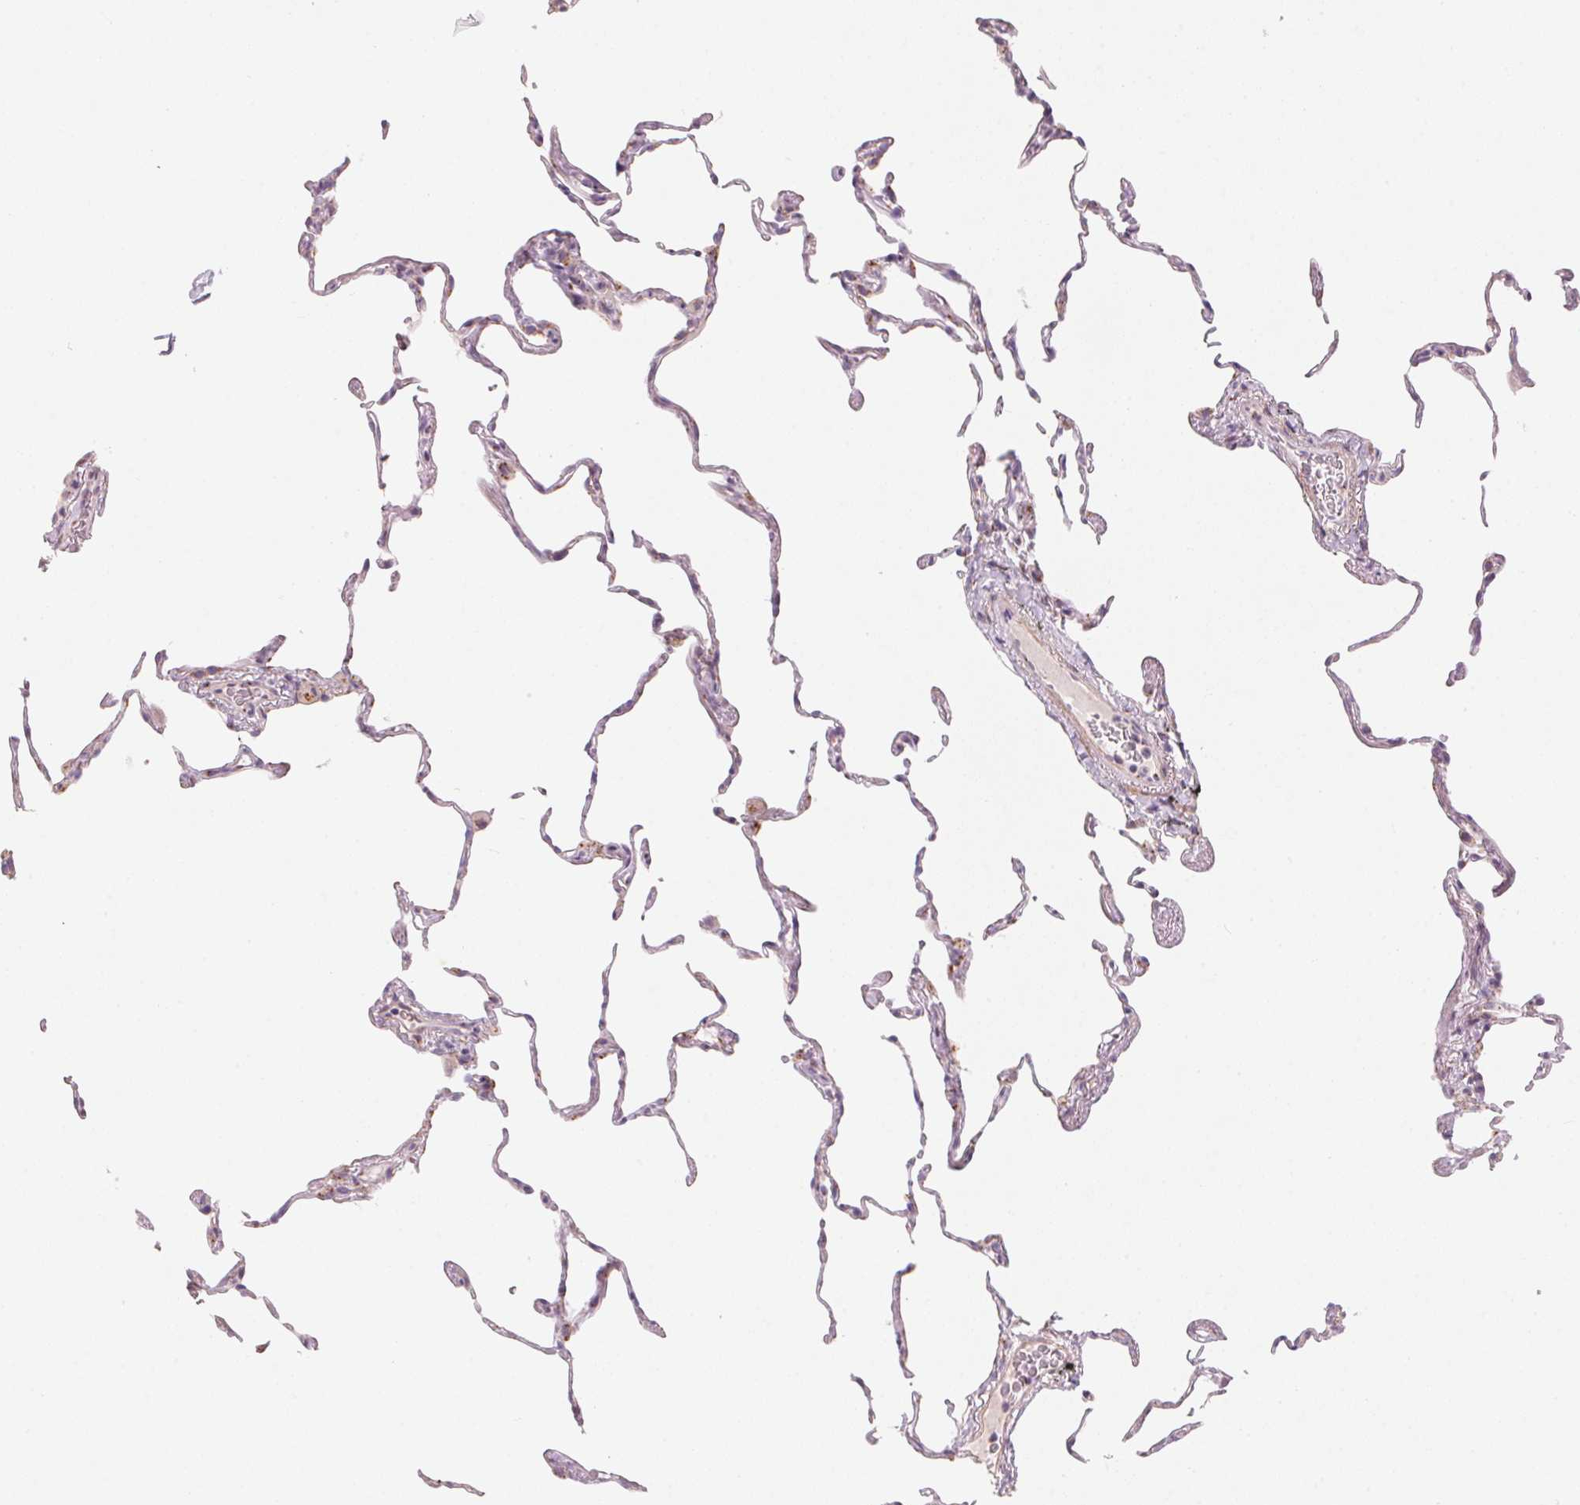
{"staining": {"intensity": "weak", "quantity": "25%-75%", "location": "cytoplasmic/membranous"}, "tissue": "lung", "cell_type": "Alveolar cells", "image_type": "normal", "snomed": [{"axis": "morphology", "description": "Normal tissue, NOS"}, {"axis": "topography", "description": "Lung"}], "caption": "Immunohistochemistry (DAB (3,3'-diaminobenzidine)) staining of benign human lung reveals weak cytoplasmic/membranous protein staining in about 25%-75% of alveolar cells.", "gene": "DRAM2", "patient": {"sex": "female", "age": 57}}